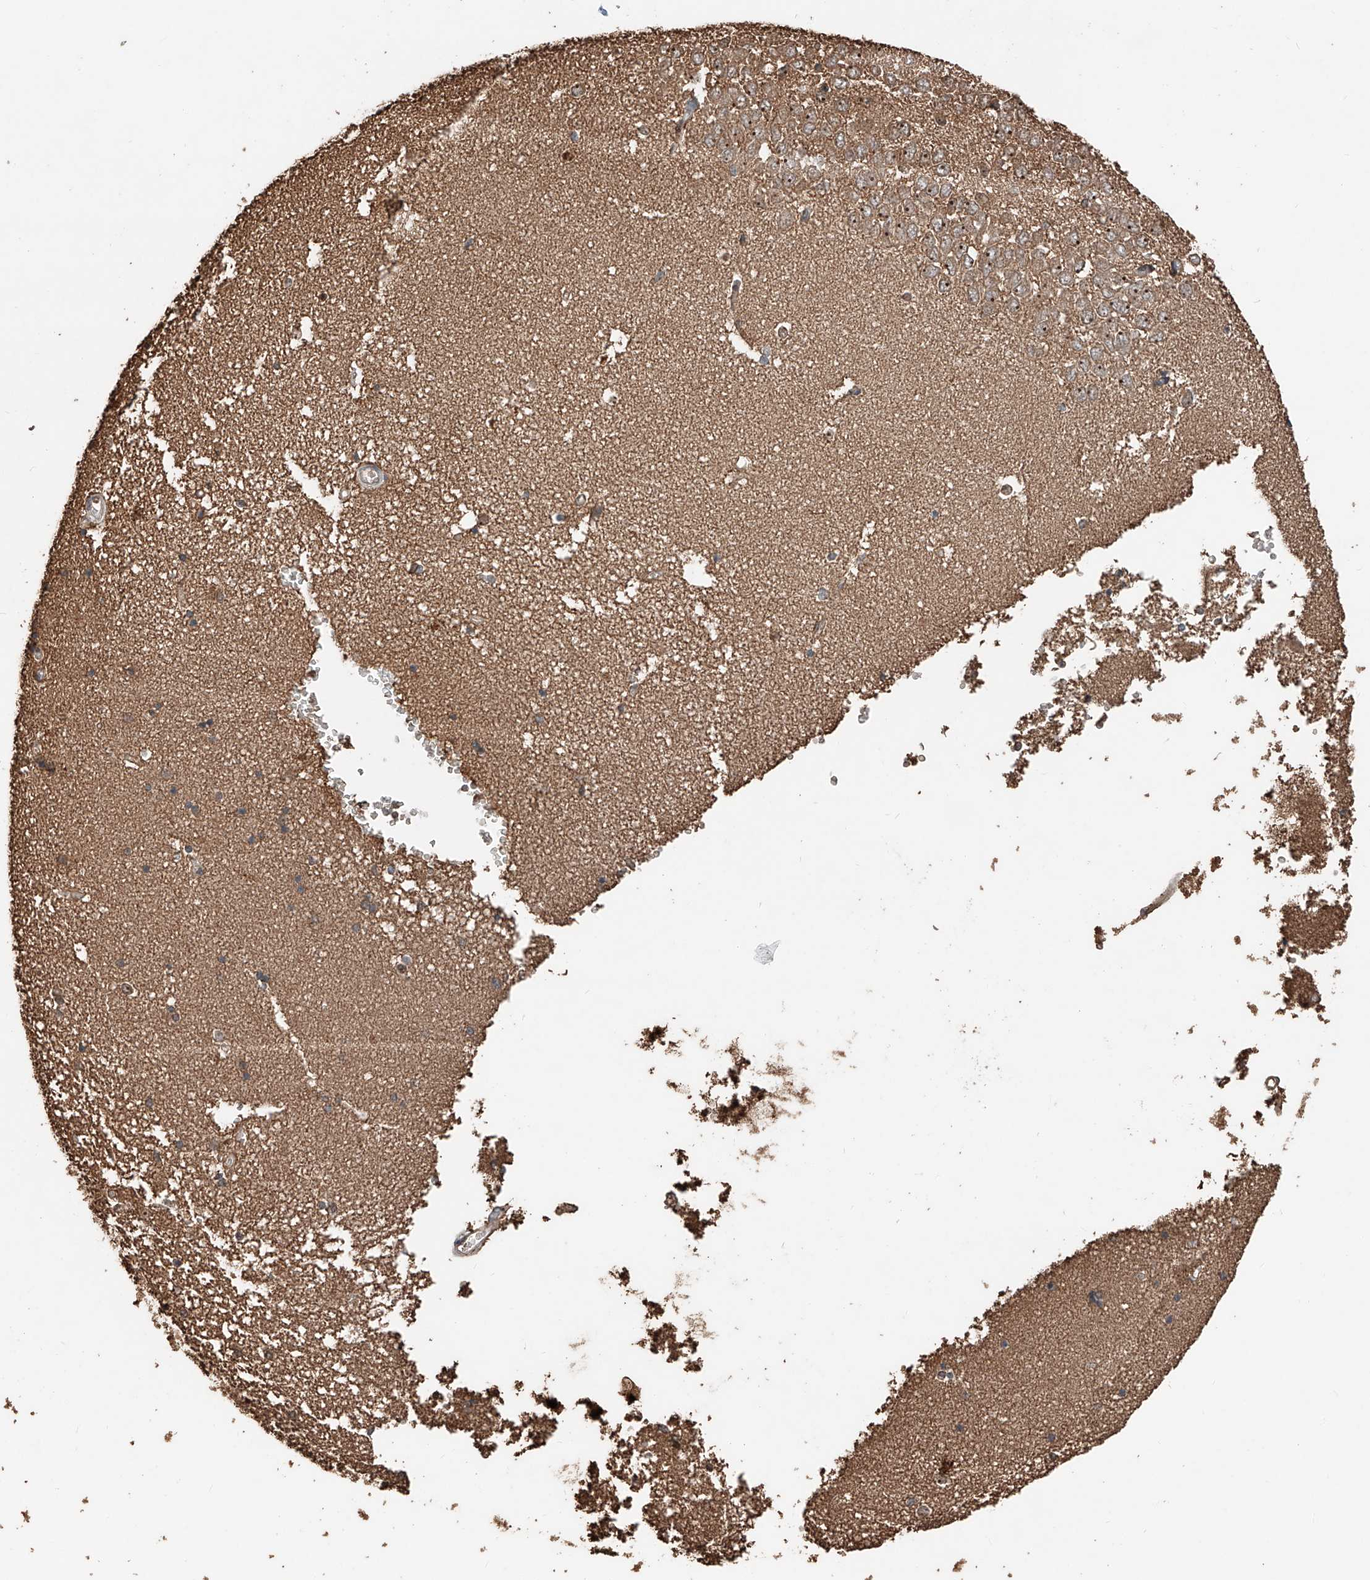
{"staining": {"intensity": "moderate", "quantity": "25%-75%", "location": "cytoplasmic/membranous,nuclear"}, "tissue": "hippocampus", "cell_type": "Glial cells", "image_type": "normal", "snomed": [{"axis": "morphology", "description": "Normal tissue, NOS"}, {"axis": "topography", "description": "Hippocampus"}], "caption": "Immunohistochemical staining of normal hippocampus shows medium levels of moderate cytoplasmic/membranous,nuclear staining in approximately 25%-75% of glial cells.", "gene": "RMND1", "patient": {"sex": "male", "age": 45}}